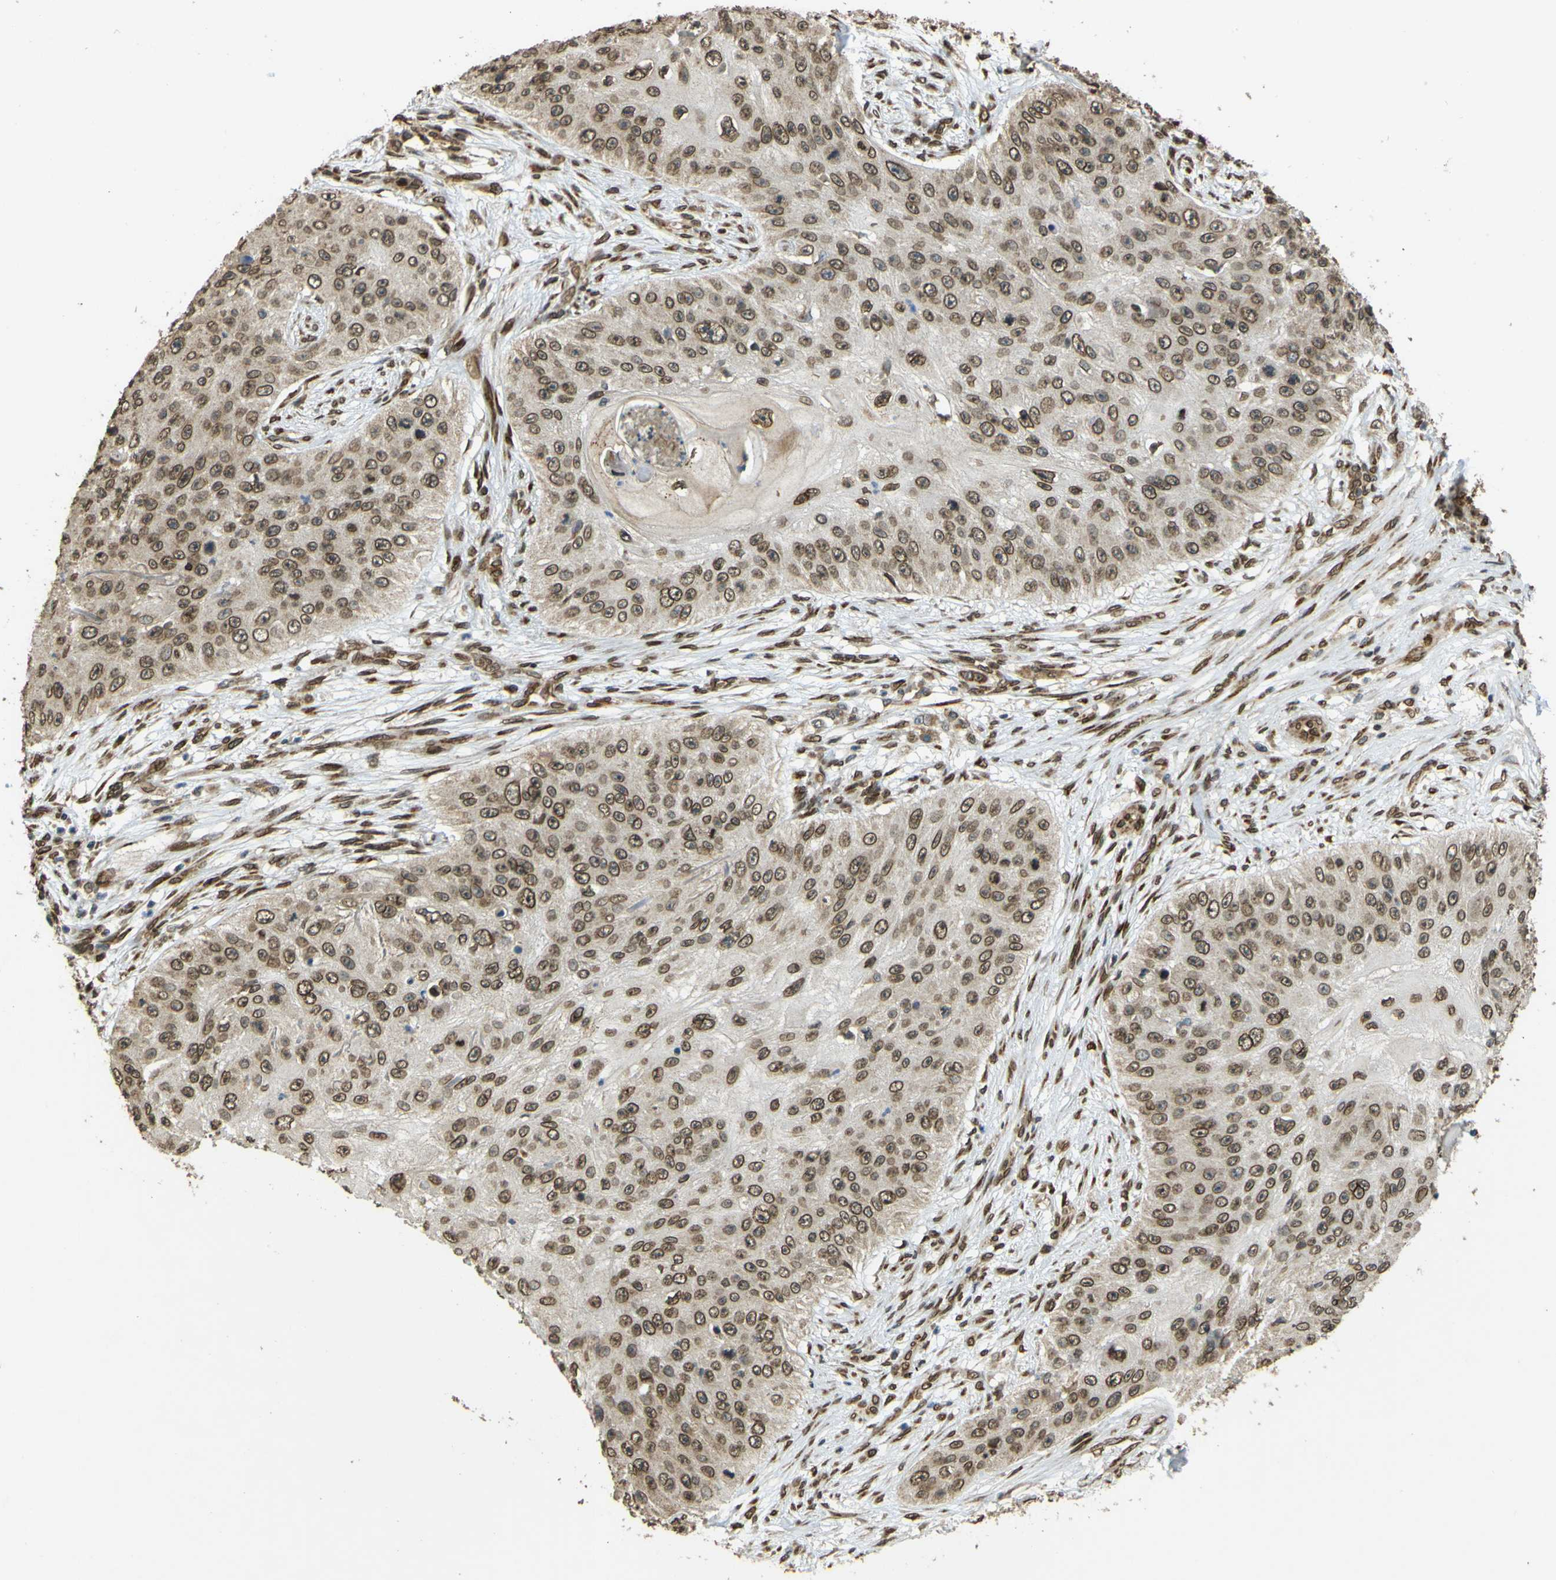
{"staining": {"intensity": "moderate", "quantity": ">75%", "location": "cytoplasmic/membranous,nuclear"}, "tissue": "skin cancer", "cell_type": "Tumor cells", "image_type": "cancer", "snomed": [{"axis": "morphology", "description": "Squamous cell carcinoma, NOS"}, {"axis": "topography", "description": "Skin"}], "caption": "This is a photomicrograph of IHC staining of skin cancer, which shows moderate expression in the cytoplasmic/membranous and nuclear of tumor cells.", "gene": "GALNT1", "patient": {"sex": "female", "age": 80}}